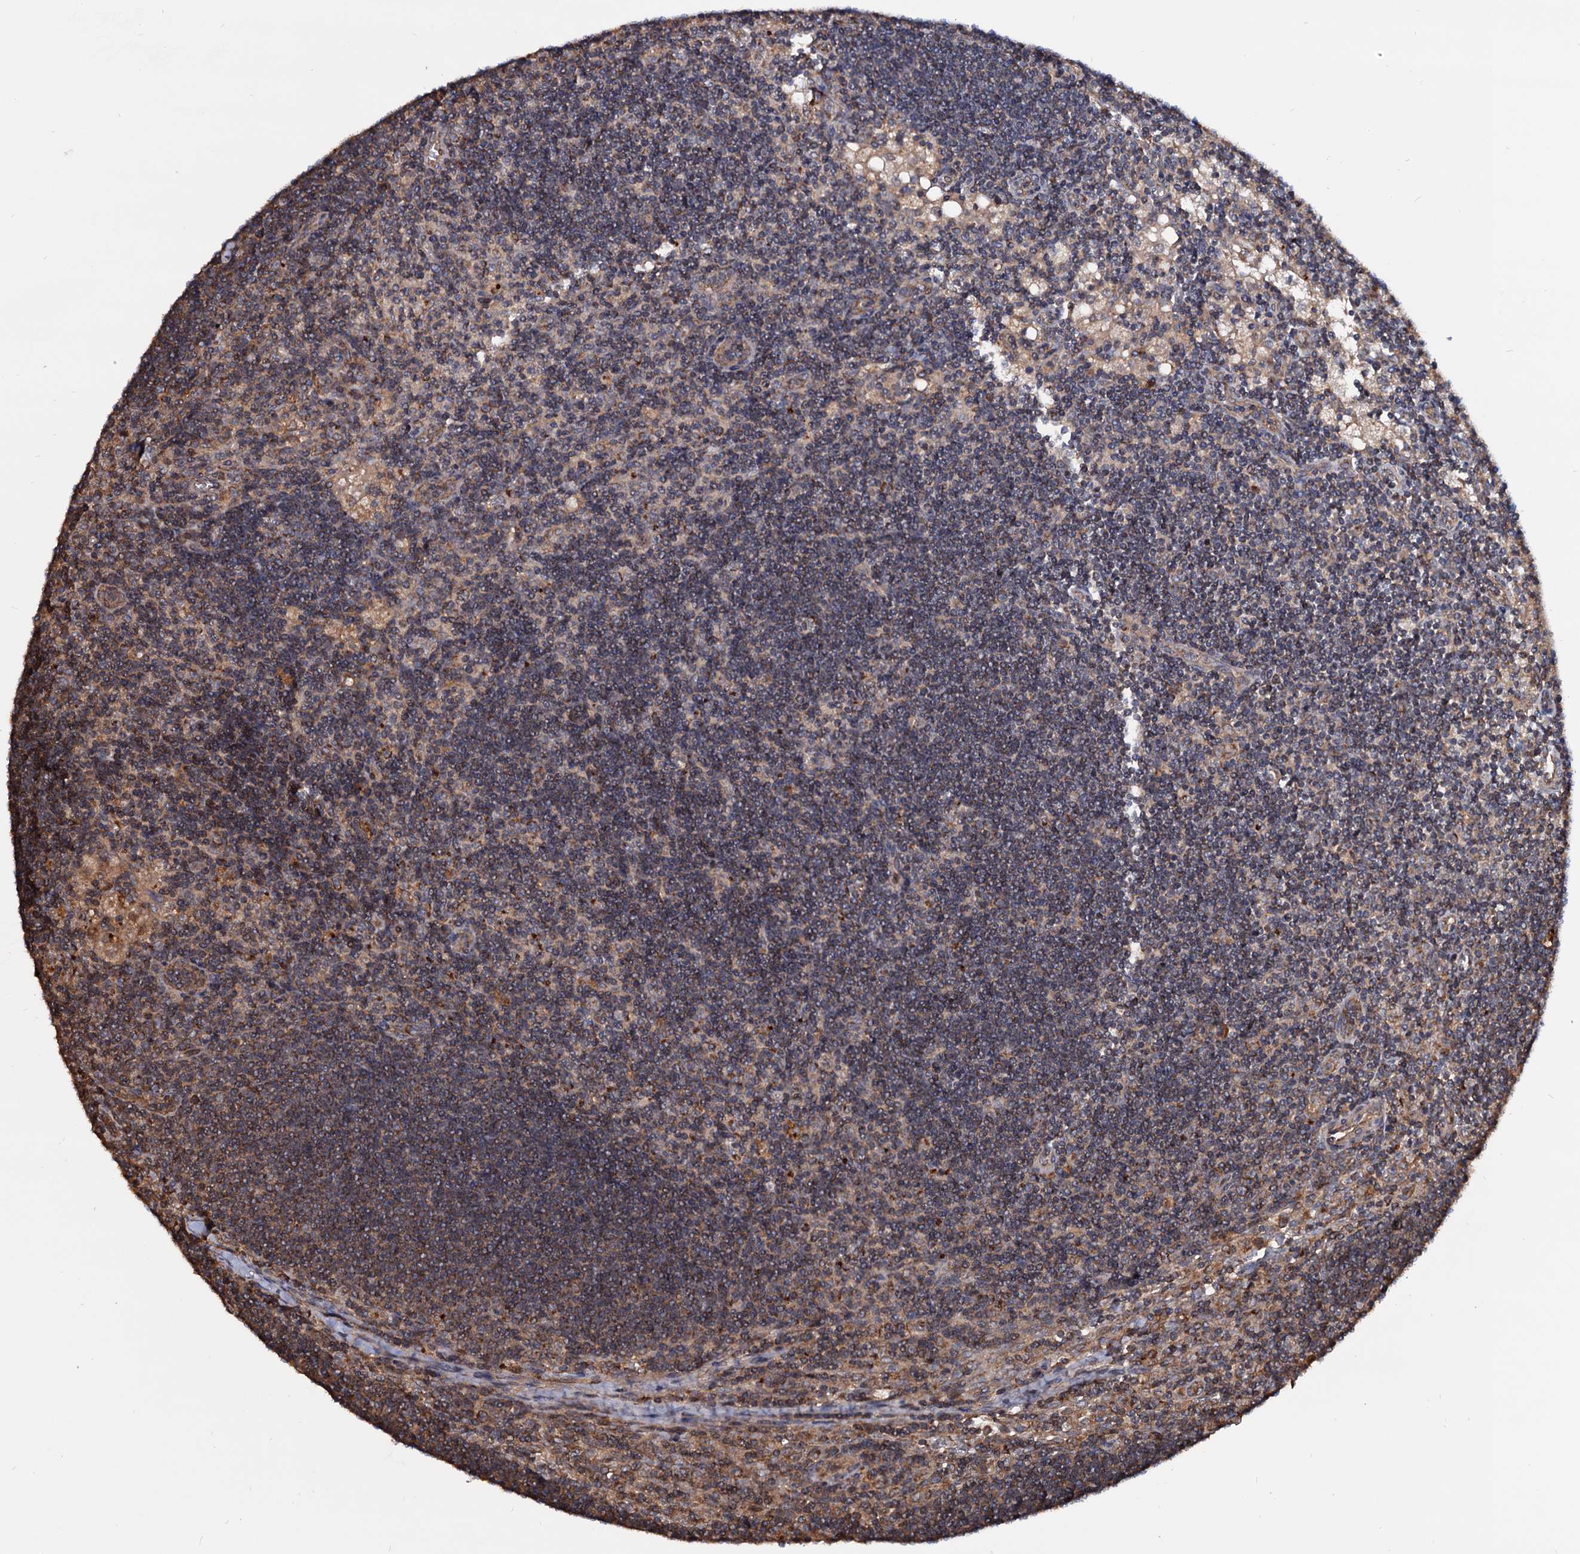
{"staining": {"intensity": "strong", "quantity": ">75%", "location": "cytoplasmic/membranous"}, "tissue": "lymph node", "cell_type": "Germinal center cells", "image_type": "normal", "snomed": [{"axis": "morphology", "description": "Normal tissue, NOS"}, {"axis": "topography", "description": "Lymph node"}], "caption": "About >75% of germinal center cells in unremarkable lymph node reveal strong cytoplasmic/membranous protein staining as visualized by brown immunohistochemical staining.", "gene": "MRPL42", "patient": {"sex": "male", "age": 24}}